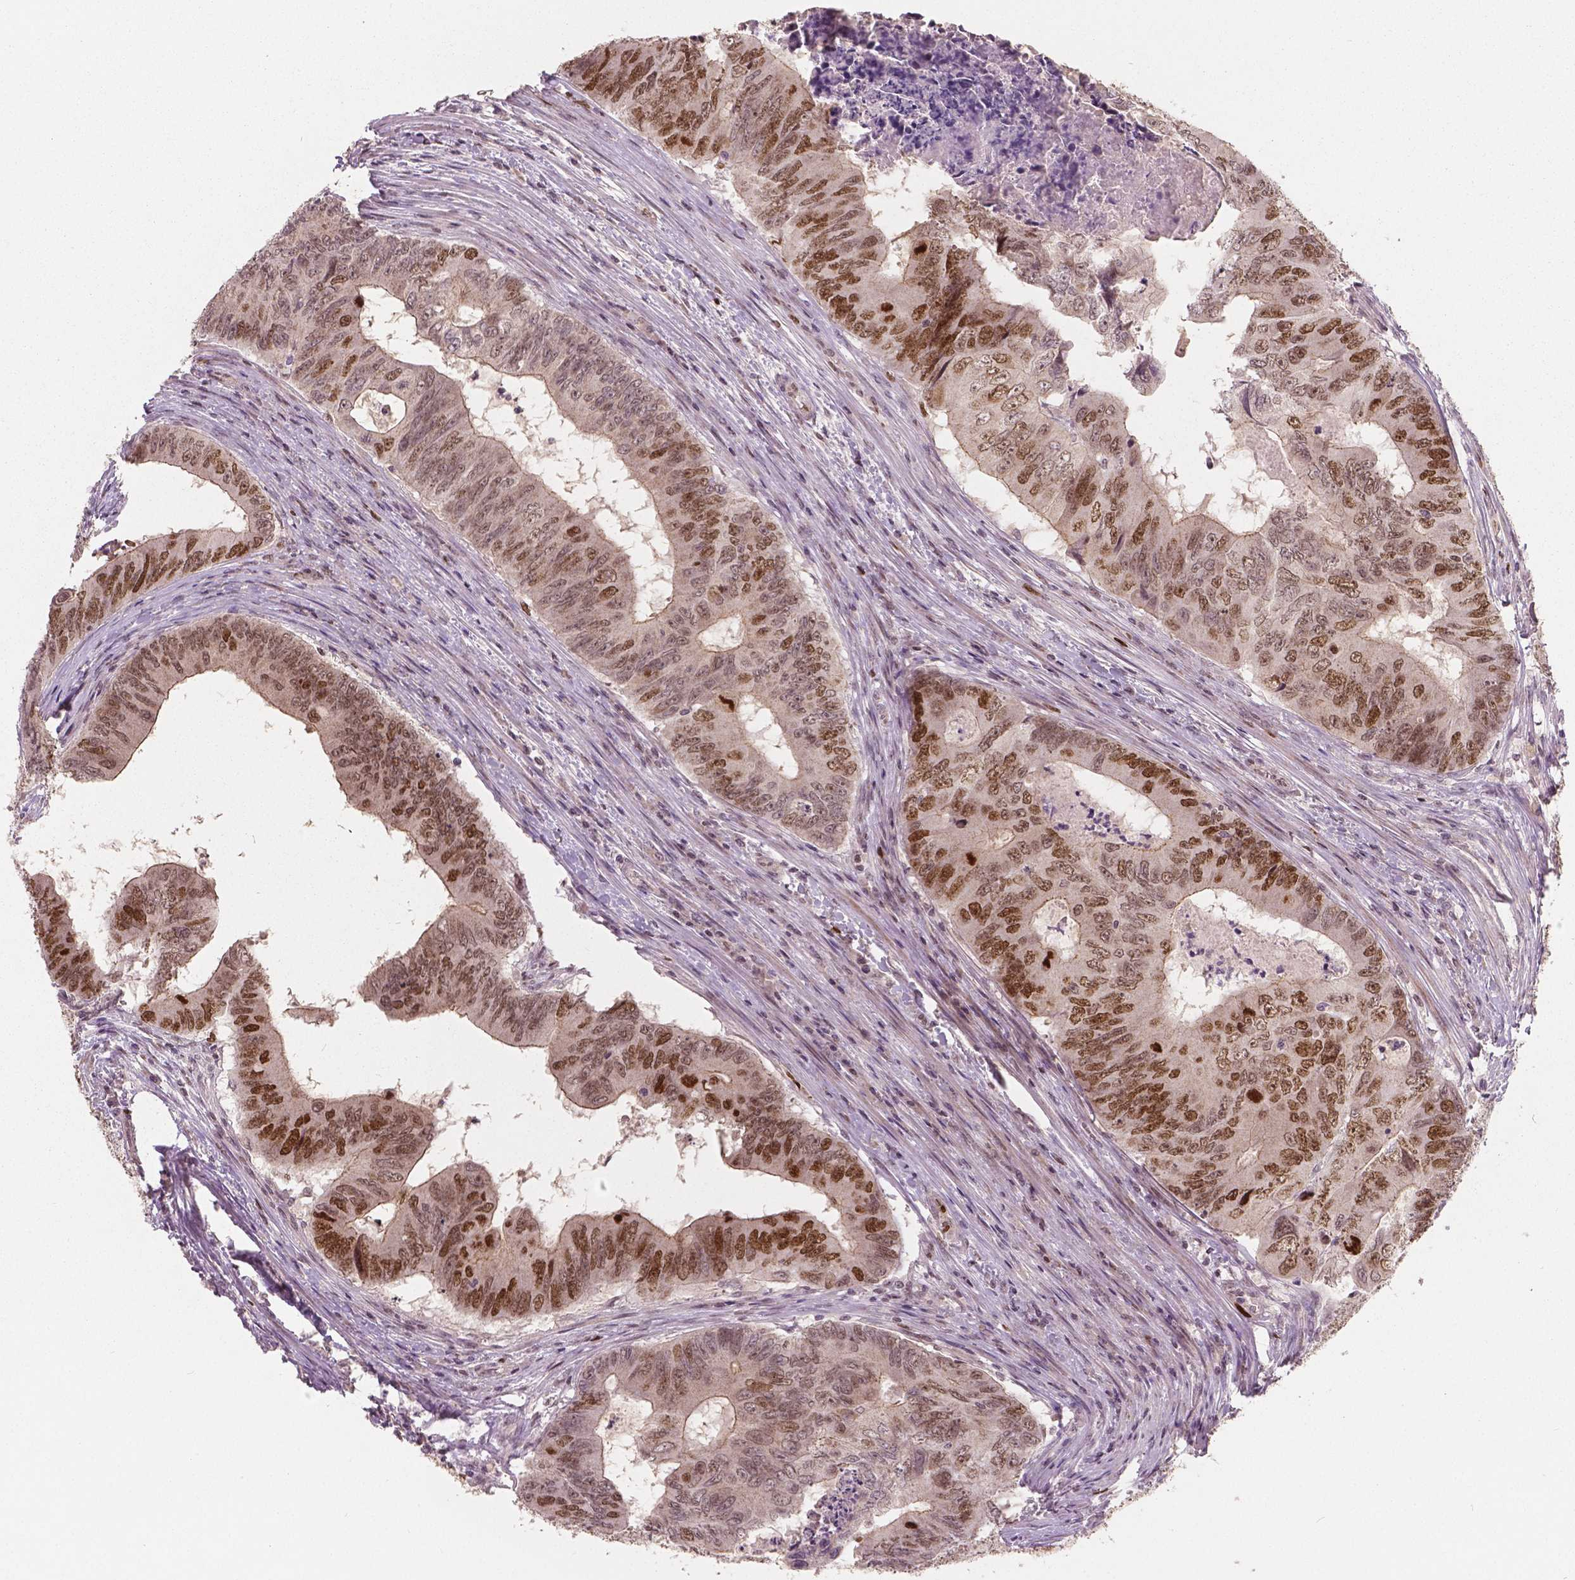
{"staining": {"intensity": "moderate", "quantity": ">75%", "location": "cytoplasmic/membranous,nuclear"}, "tissue": "colorectal cancer", "cell_type": "Tumor cells", "image_type": "cancer", "snomed": [{"axis": "morphology", "description": "Adenocarcinoma, NOS"}, {"axis": "topography", "description": "Colon"}], "caption": "Approximately >75% of tumor cells in adenocarcinoma (colorectal) demonstrate moderate cytoplasmic/membranous and nuclear protein staining as visualized by brown immunohistochemical staining.", "gene": "NSD2", "patient": {"sex": "male", "age": 53}}